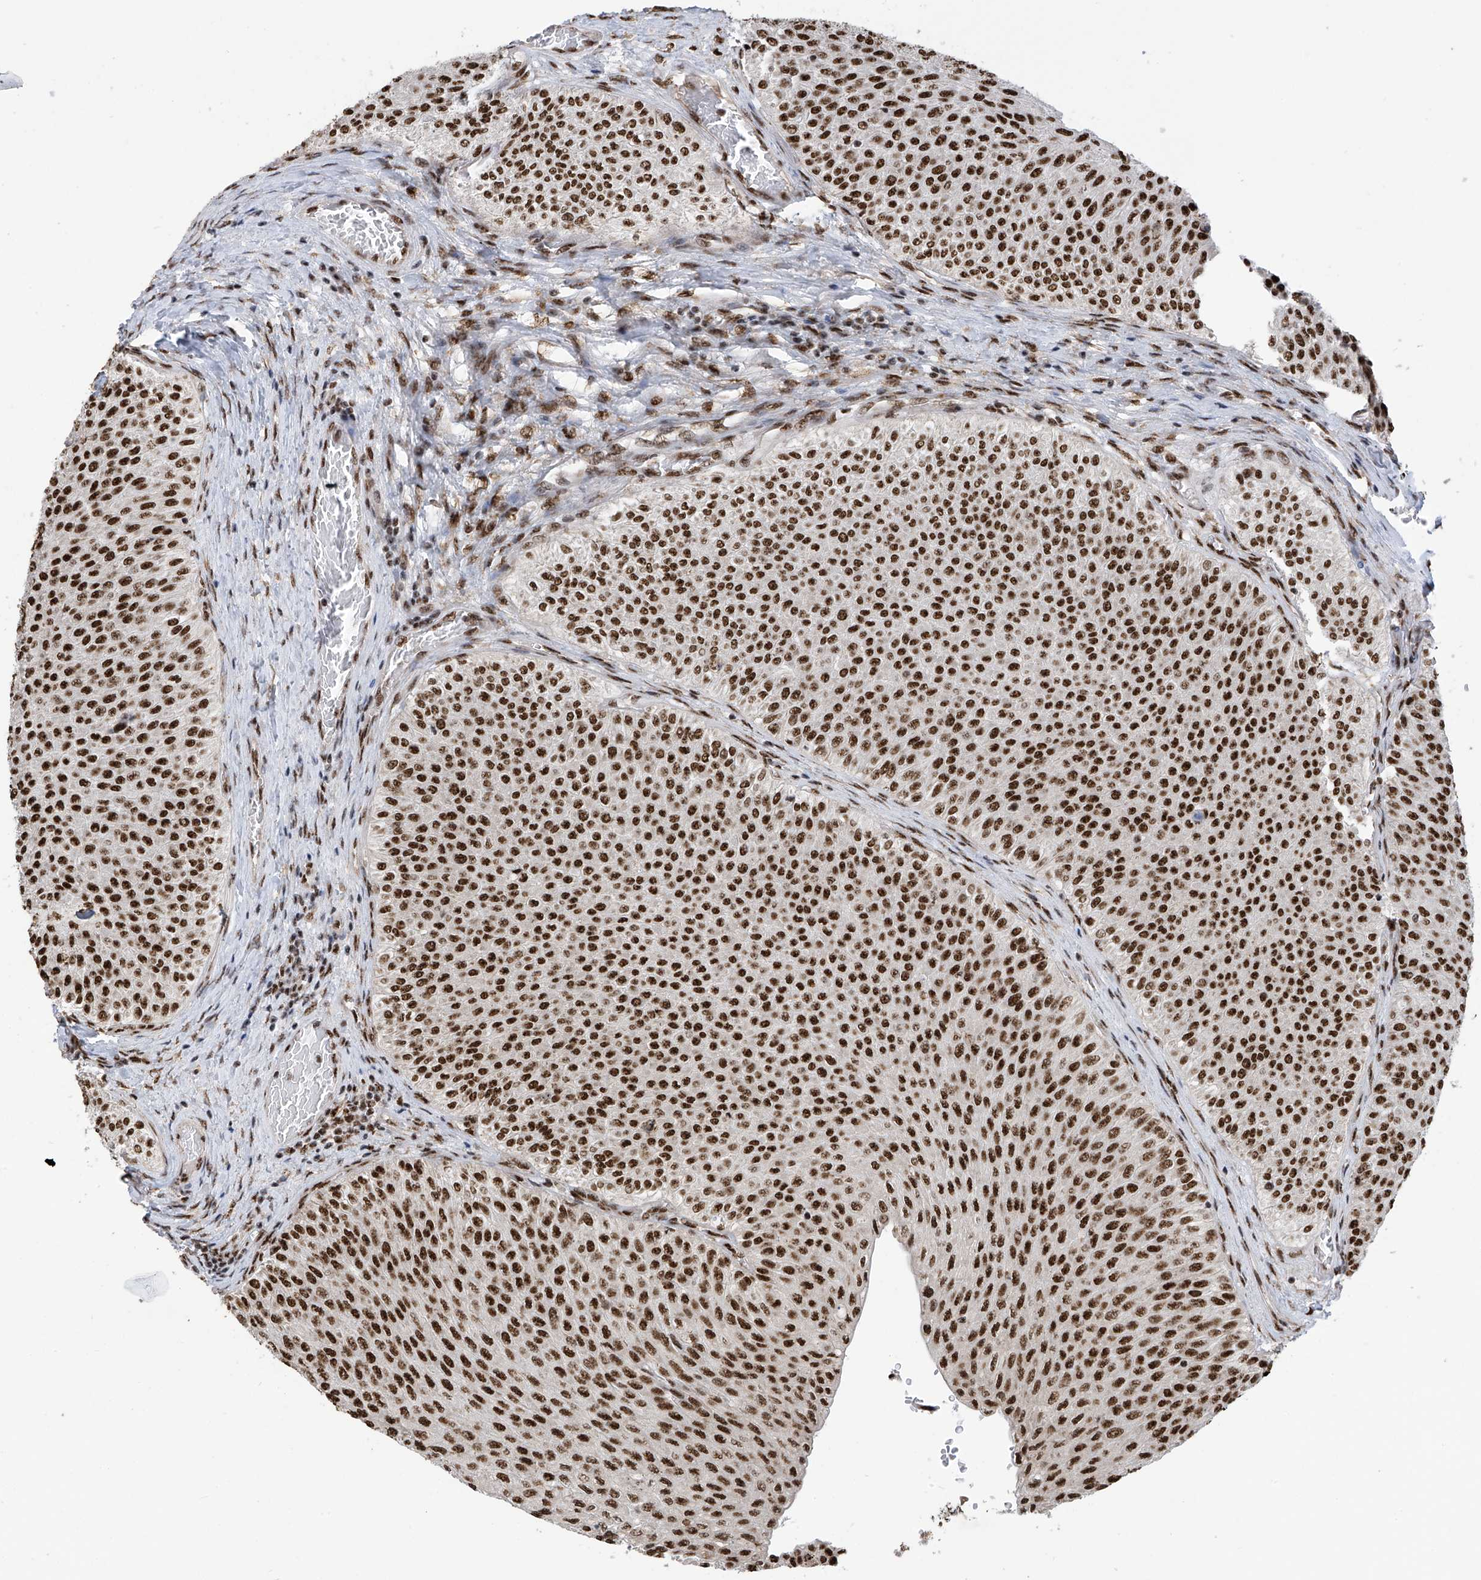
{"staining": {"intensity": "strong", "quantity": ">75%", "location": "nuclear"}, "tissue": "urothelial cancer", "cell_type": "Tumor cells", "image_type": "cancer", "snomed": [{"axis": "morphology", "description": "Urothelial carcinoma, Low grade"}, {"axis": "topography", "description": "Urinary bladder"}], "caption": "Low-grade urothelial carcinoma tissue reveals strong nuclear expression in approximately >75% of tumor cells, visualized by immunohistochemistry.", "gene": "APLF", "patient": {"sex": "male", "age": 78}}